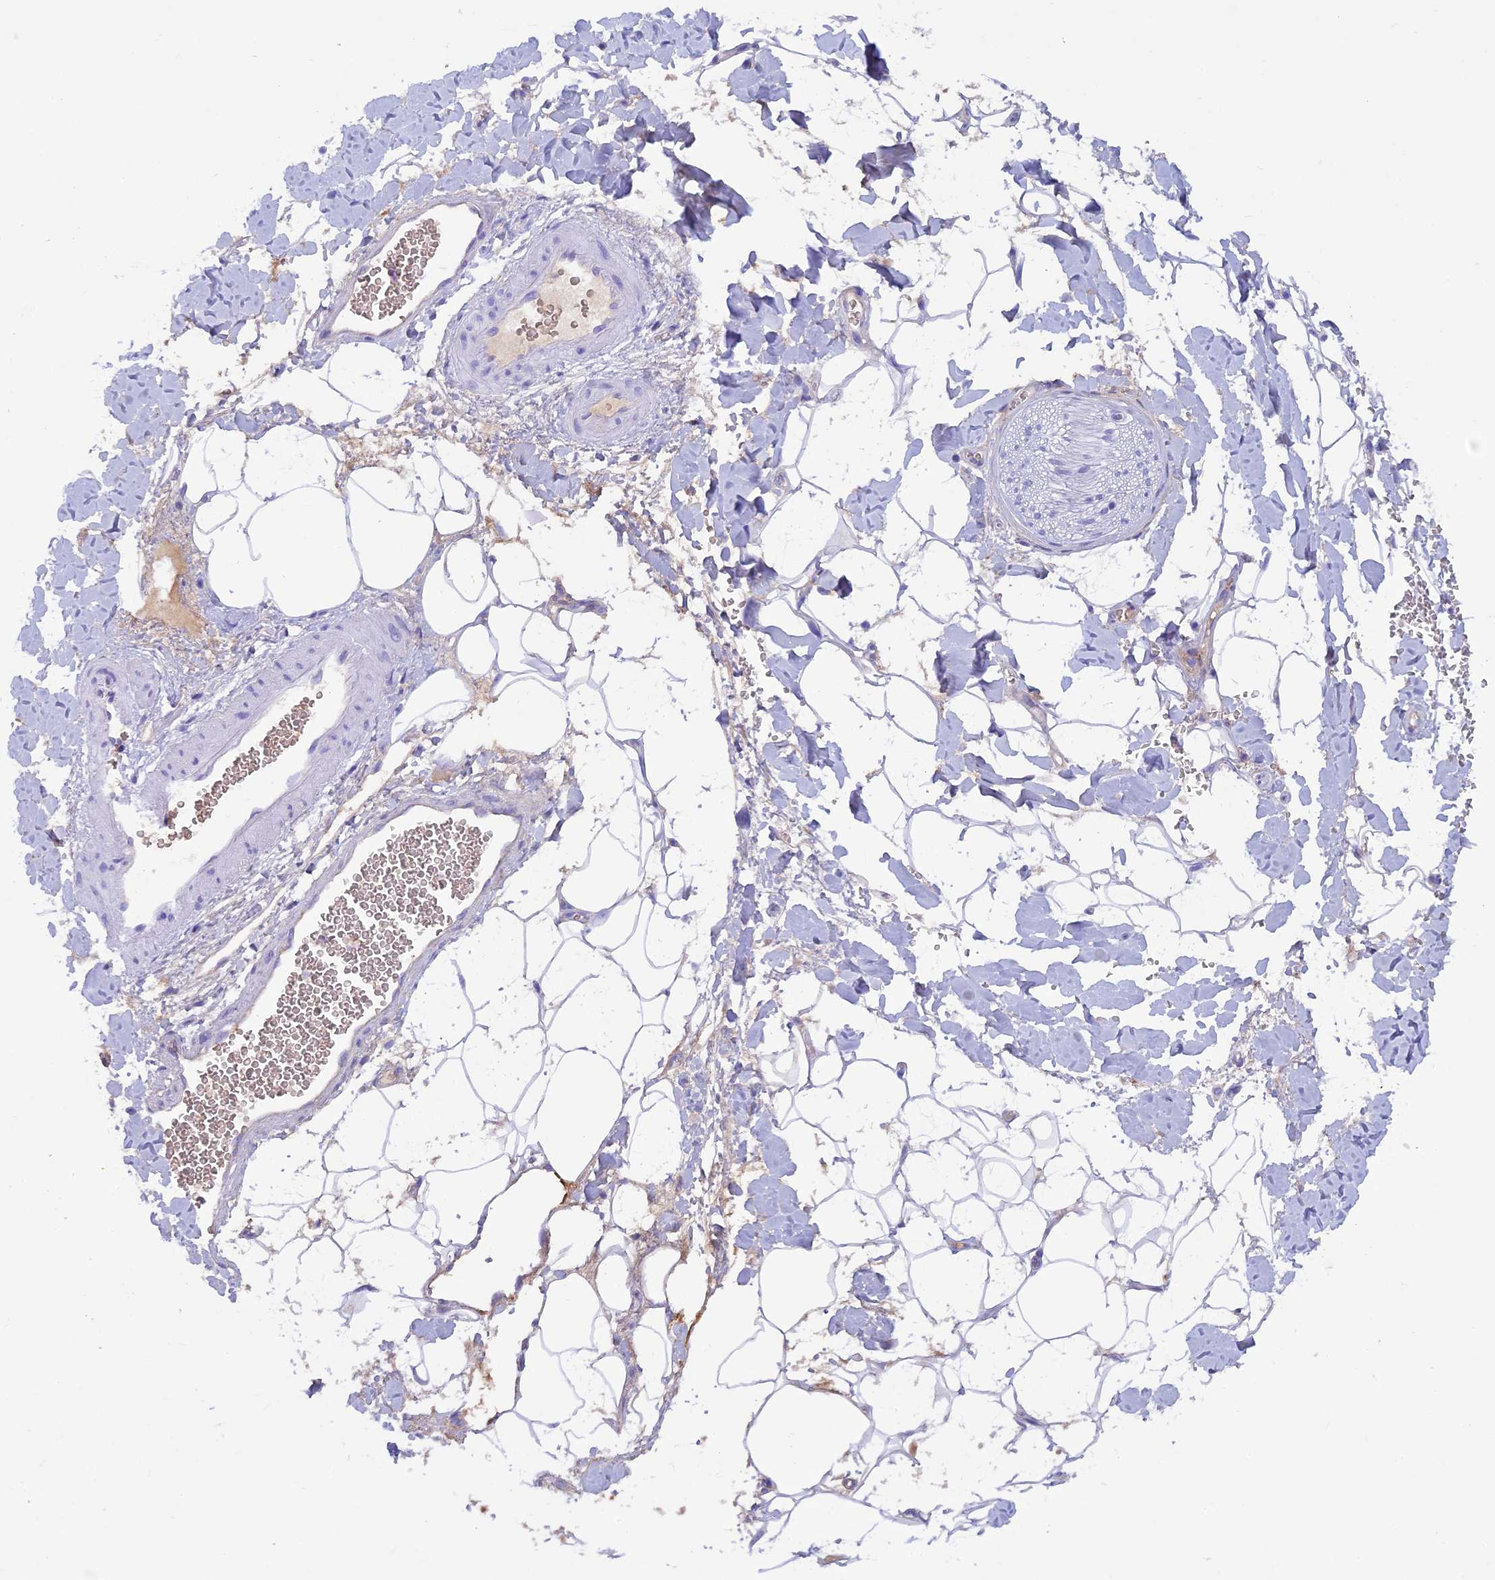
{"staining": {"intensity": "negative", "quantity": "none", "location": "none"}, "tissue": "adipose tissue", "cell_type": "Adipocytes", "image_type": "normal", "snomed": [{"axis": "morphology", "description": "Normal tissue, NOS"}, {"axis": "morphology", "description": "Adenocarcinoma, NOS"}, {"axis": "topography", "description": "Pancreas"}, {"axis": "topography", "description": "Peripheral nerve tissue"}], "caption": "An immunohistochemistry micrograph of benign adipose tissue is shown. There is no staining in adipocytes of adipose tissue.", "gene": "IGSF6", "patient": {"sex": "male", "age": 59}}